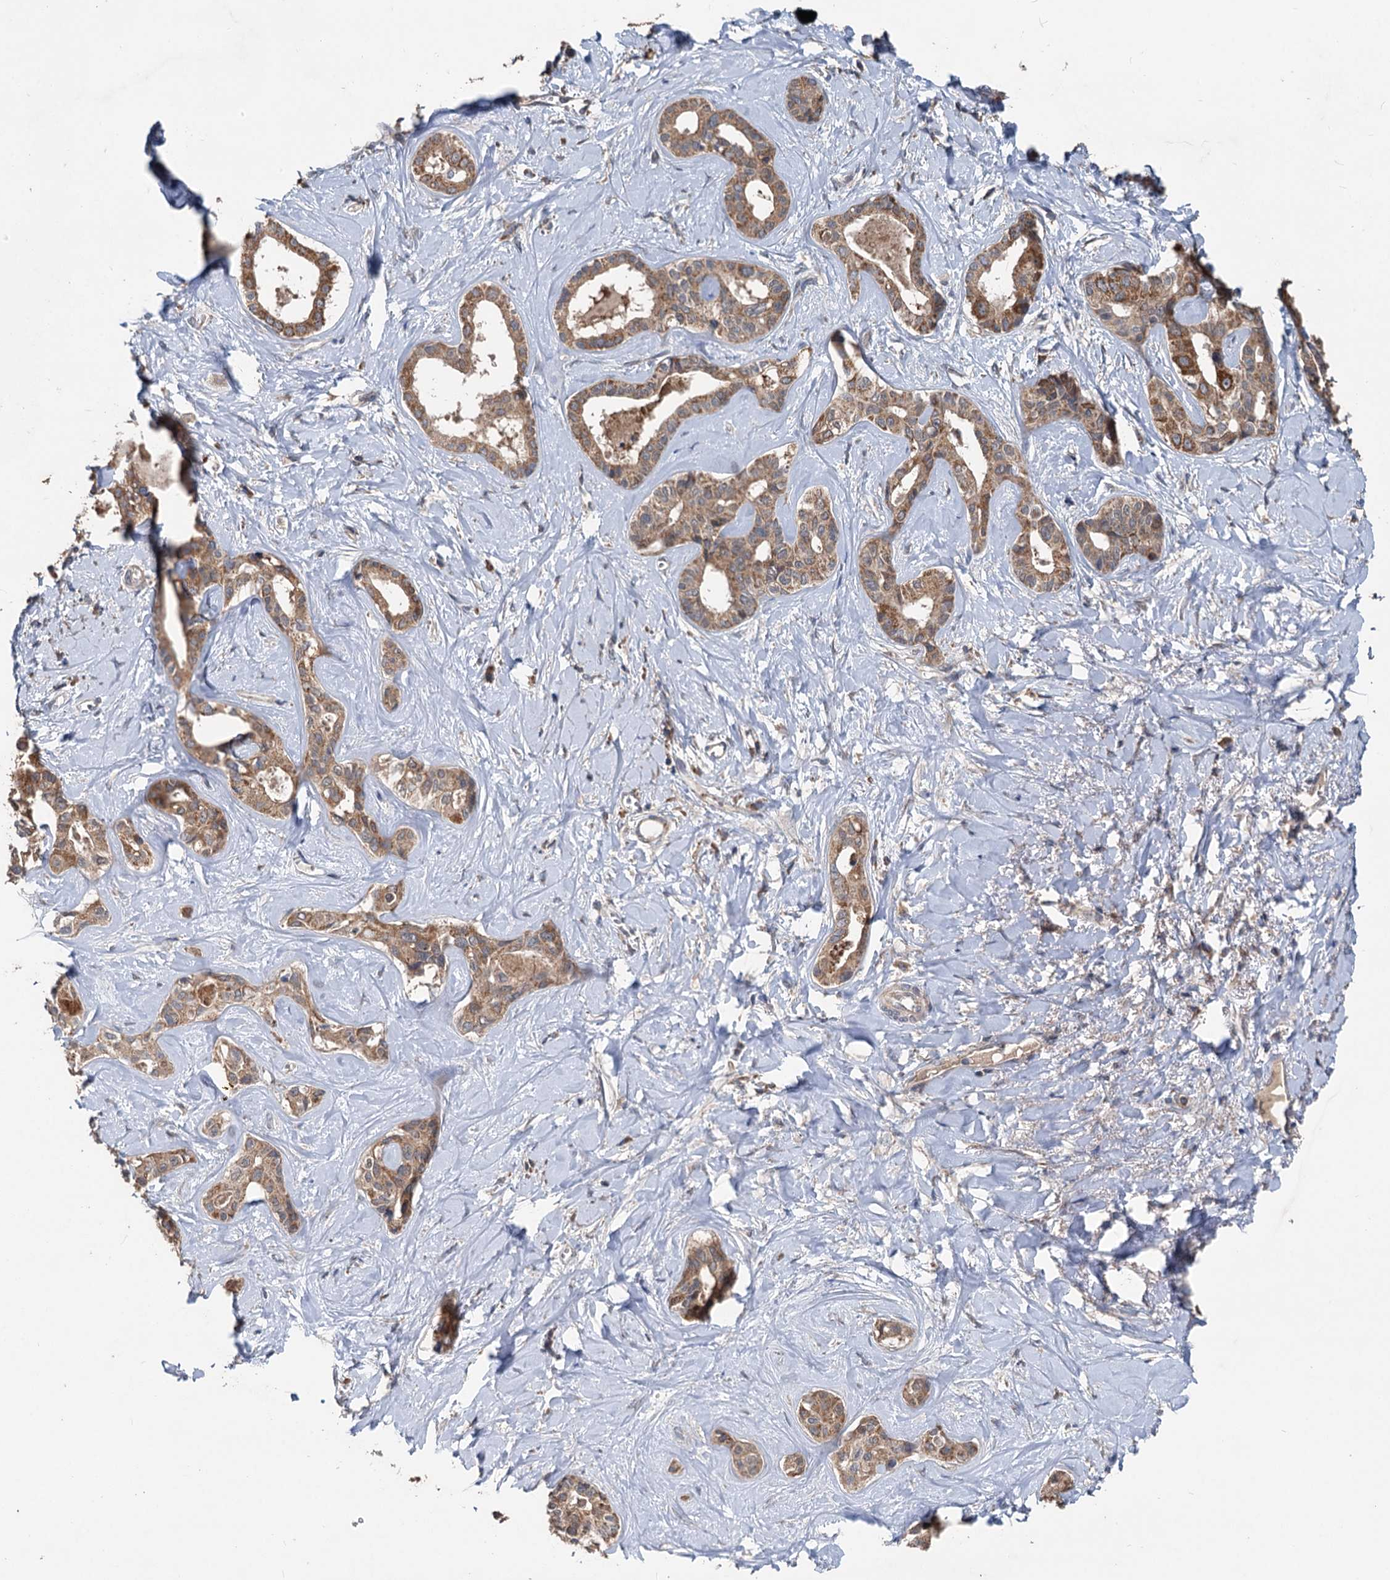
{"staining": {"intensity": "moderate", "quantity": ">75%", "location": "cytoplasmic/membranous"}, "tissue": "liver cancer", "cell_type": "Tumor cells", "image_type": "cancer", "snomed": [{"axis": "morphology", "description": "Cholangiocarcinoma"}, {"axis": "topography", "description": "Liver"}], "caption": "Liver cancer (cholangiocarcinoma) stained with a protein marker shows moderate staining in tumor cells.", "gene": "OTUB1", "patient": {"sex": "female", "age": 77}}